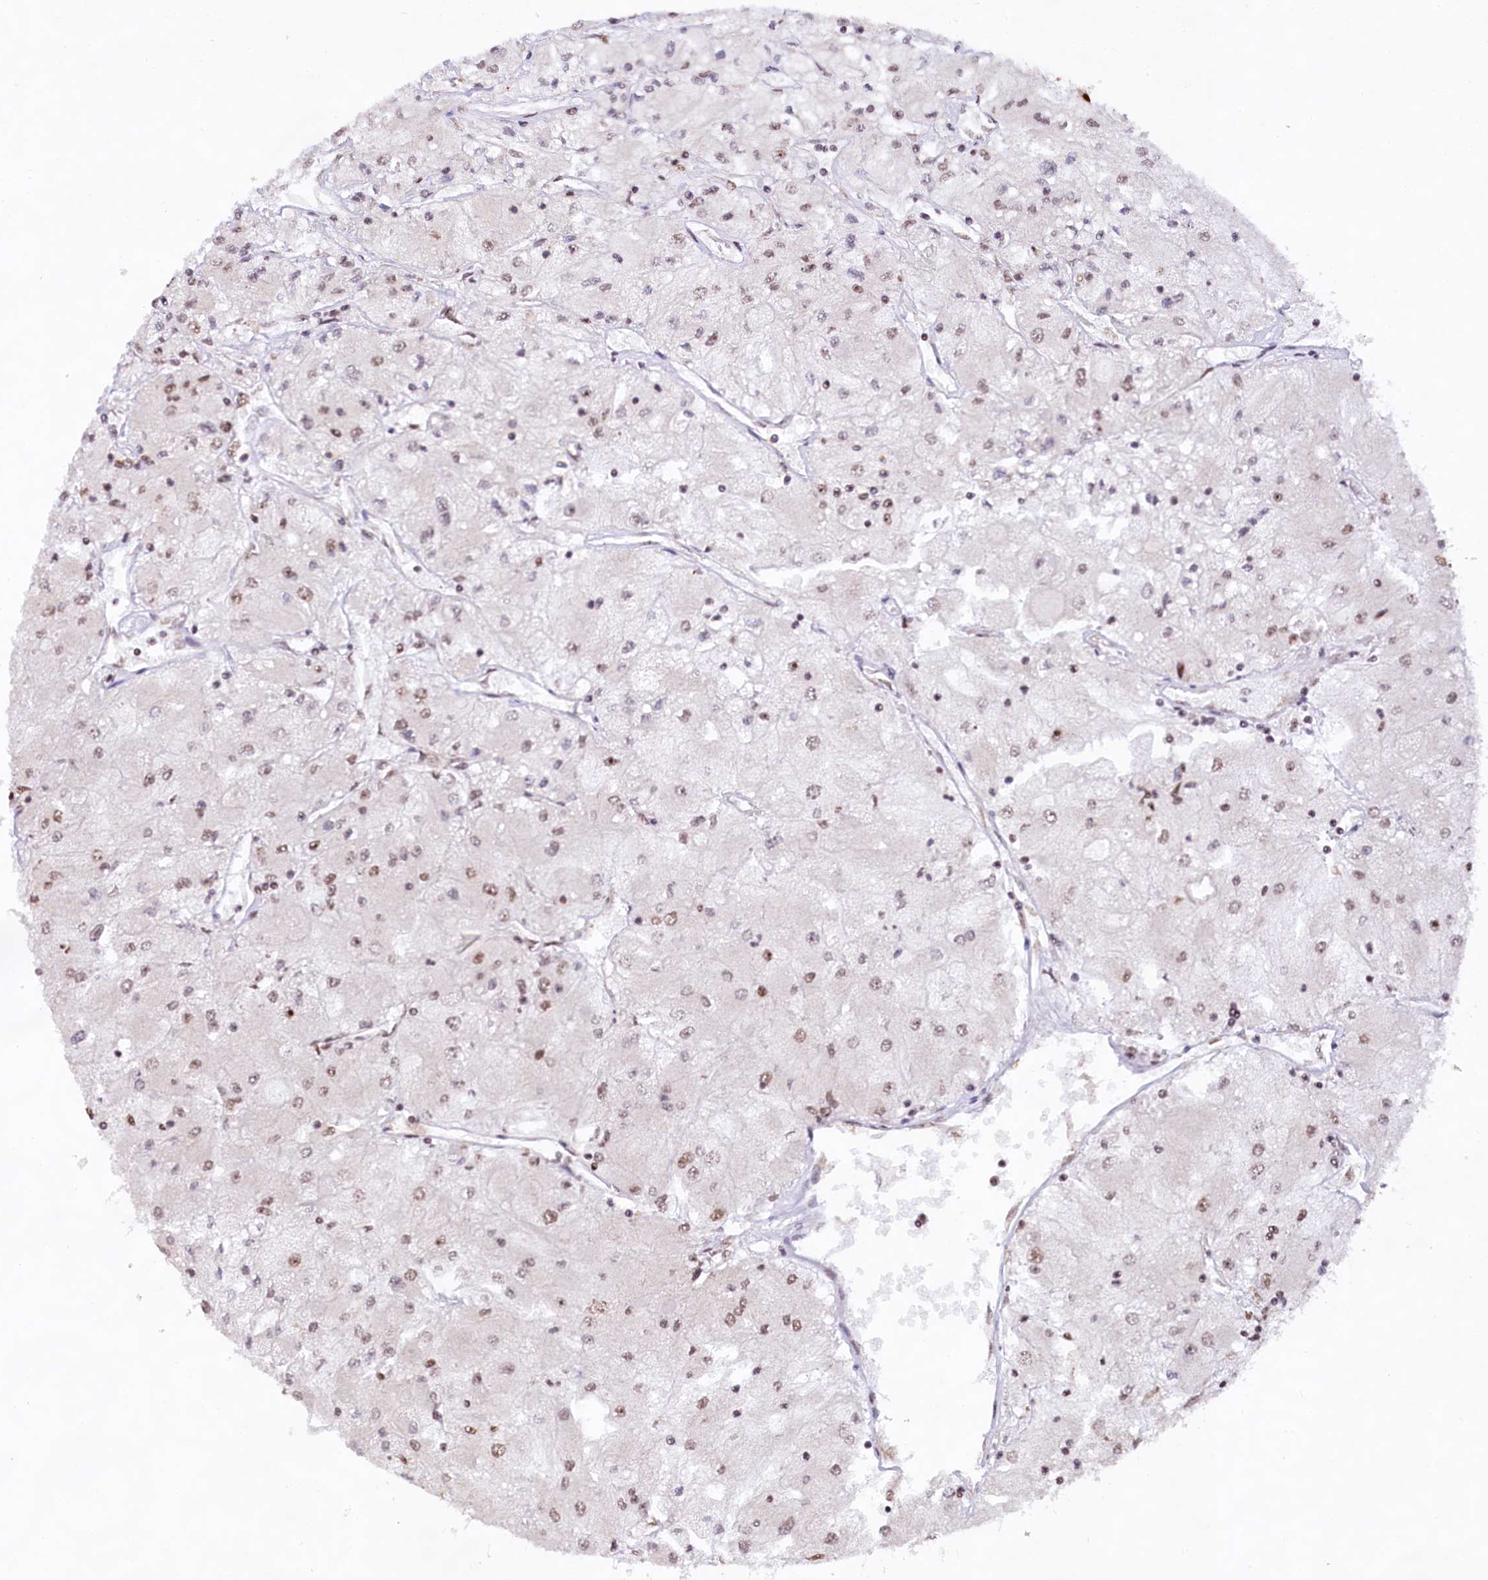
{"staining": {"intensity": "weak", "quantity": ">75%", "location": "nuclear"}, "tissue": "renal cancer", "cell_type": "Tumor cells", "image_type": "cancer", "snomed": [{"axis": "morphology", "description": "Adenocarcinoma, NOS"}, {"axis": "topography", "description": "Kidney"}], "caption": "DAB (3,3'-diaminobenzidine) immunohistochemical staining of renal cancer (adenocarcinoma) displays weak nuclear protein expression in about >75% of tumor cells. The protein of interest is stained brown, and the nuclei are stained in blue (DAB (3,3'-diaminobenzidine) IHC with brightfield microscopy, high magnification).", "gene": "HIRA", "patient": {"sex": "male", "age": 80}}